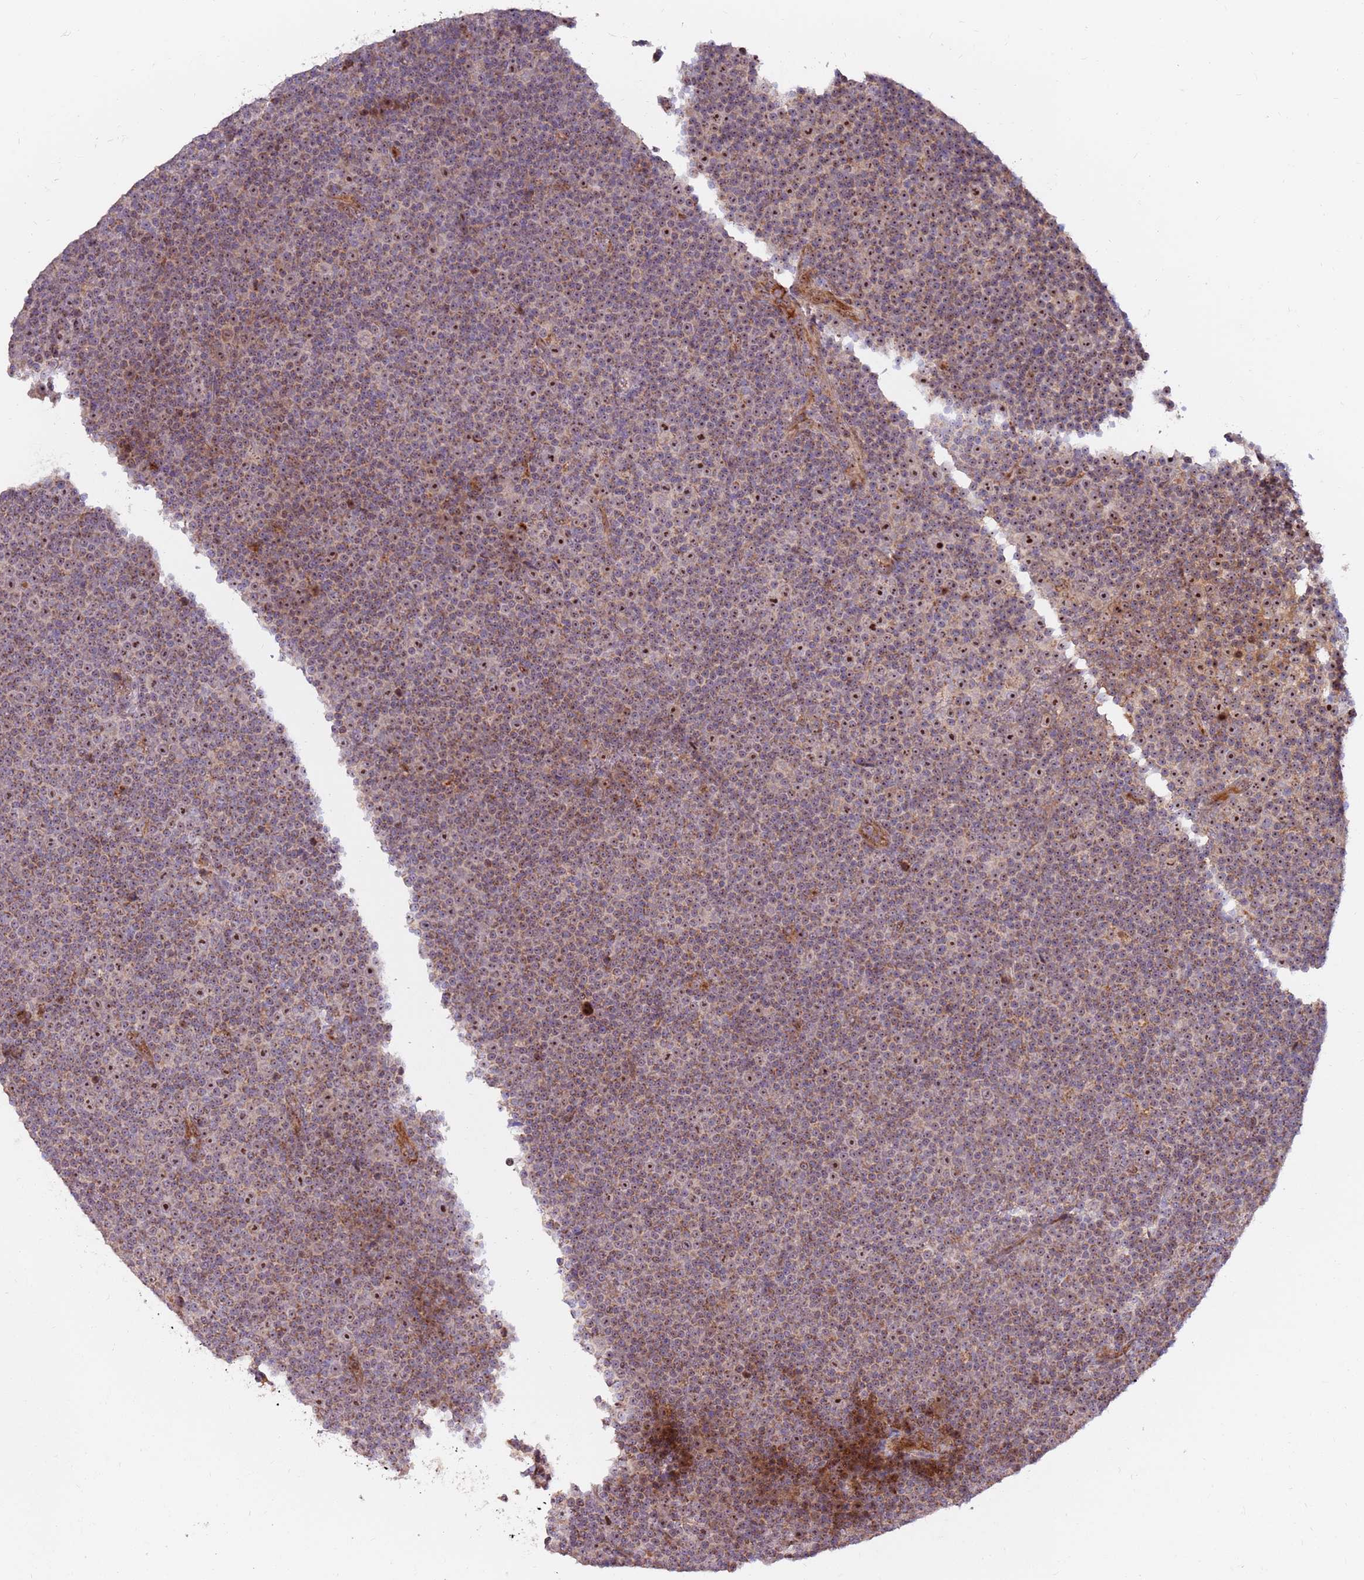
{"staining": {"intensity": "moderate", "quantity": "<25%", "location": "nuclear"}, "tissue": "lymphoma", "cell_type": "Tumor cells", "image_type": "cancer", "snomed": [{"axis": "morphology", "description": "Malignant lymphoma, non-Hodgkin's type, Low grade"}, {"axis": "topography", "description": "Lymph node"}], "caption": "Human lymphoma stained for a protein (brown) shows moderate nuclear positive positivity in approximately <25% of tumor cells.", "gene": "KIF25", "patient": {"sex": "female", "age": 67}}